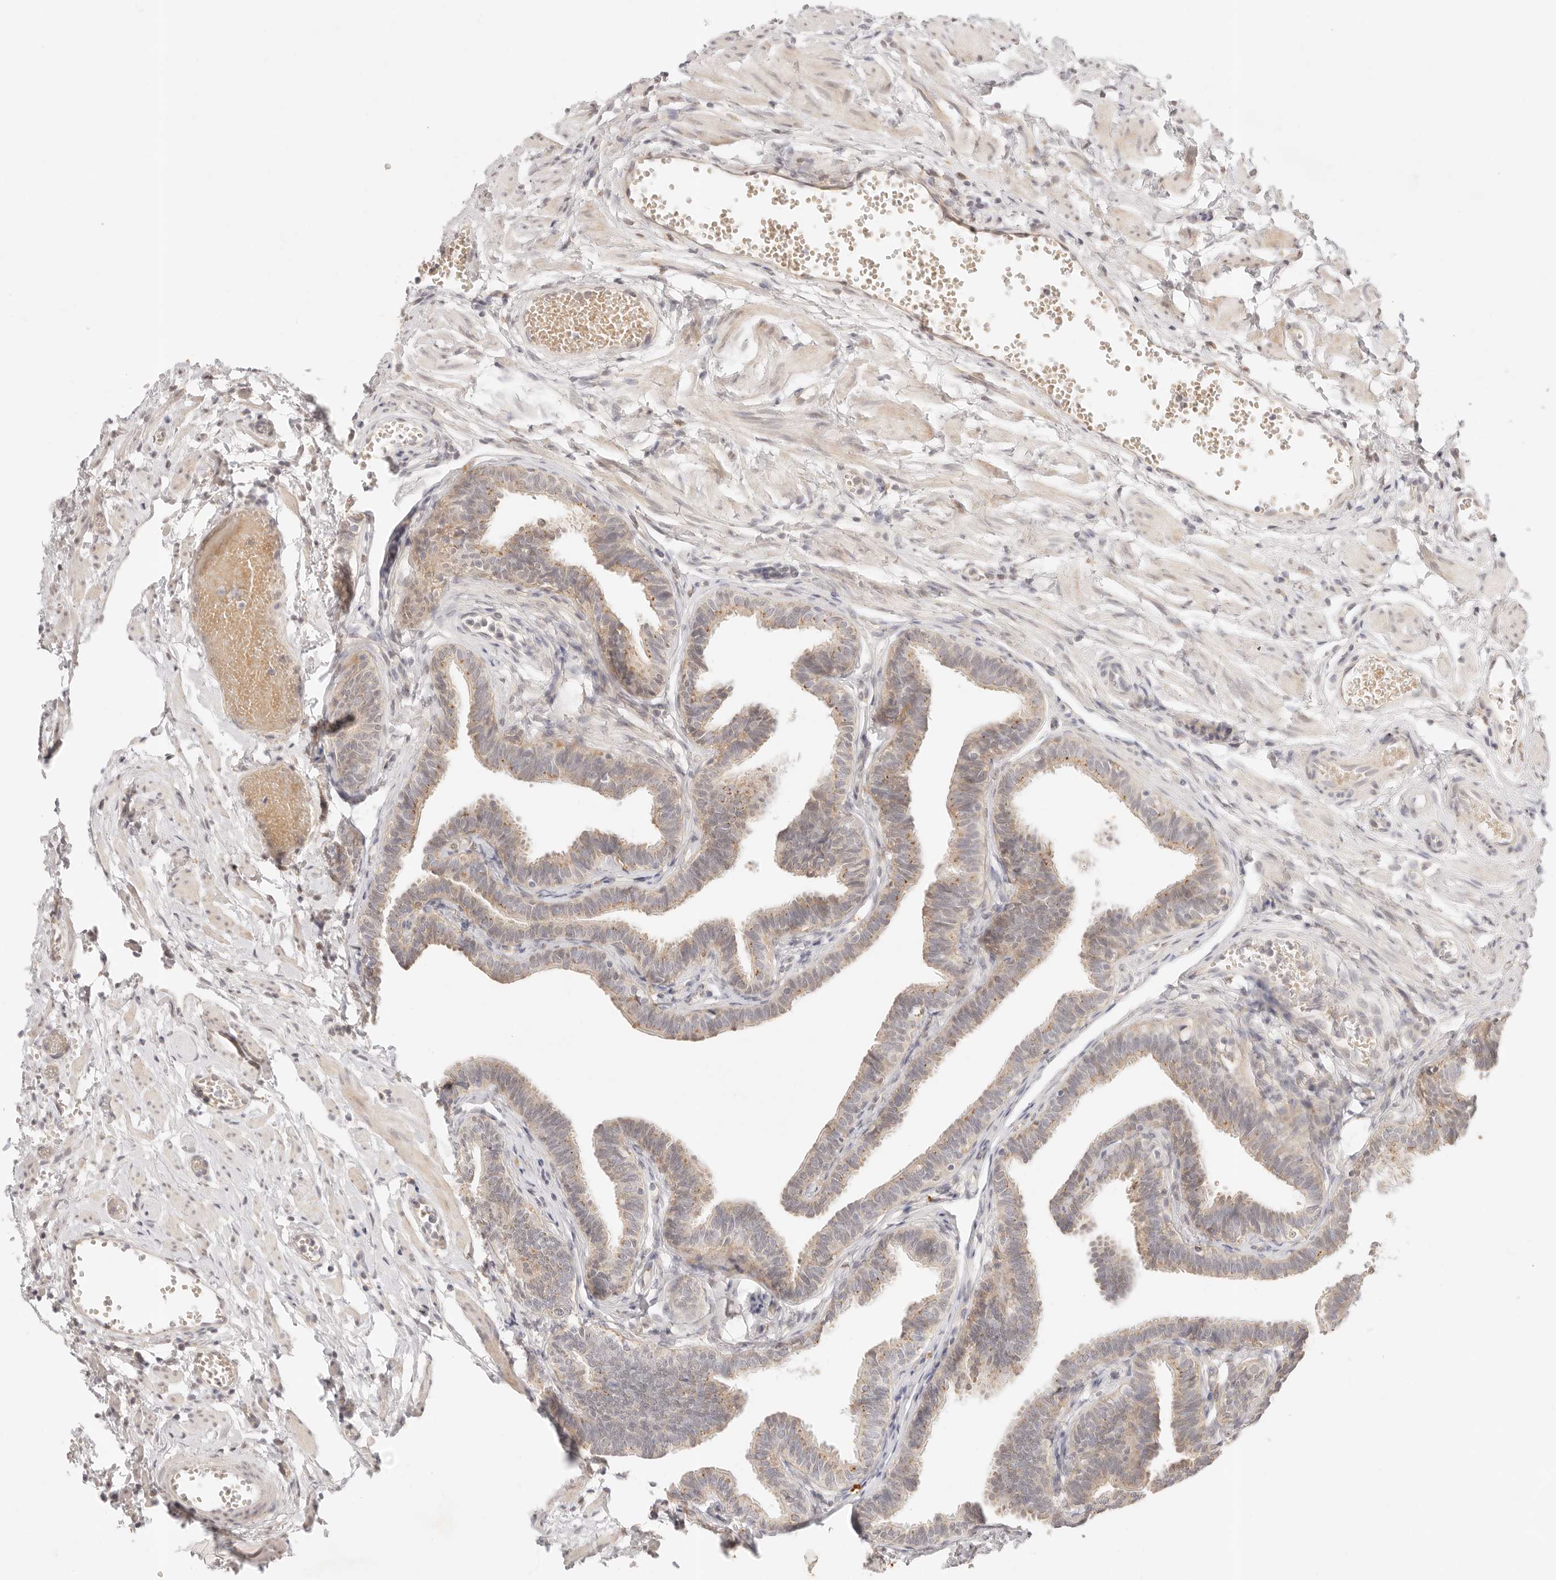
{"staining": {"intensity": "weak", "quantity": "<25%", "location": "cytoplasmic/membranous"}, "tissue": "fallopian tube", "cell_type": "Glandular cells", "image_type": "normal", "snomed": [{"axis": "morphology", "description": "Normal tissue, NOS"}, {"axis": "topography", "description": "Fallopian tube"}, {"axis": "topography", "description": "Ovary"}], "caption": "Normal fallopian tube was stained to show a protein in brown. There is no significant expression in glandular cells. (Brightfield microscopy of DAB (3,3'-diaminobenzidine) IHC at high magnification).", "gene": "GPR156", "patient": {"sex": "female", "age": 23}}